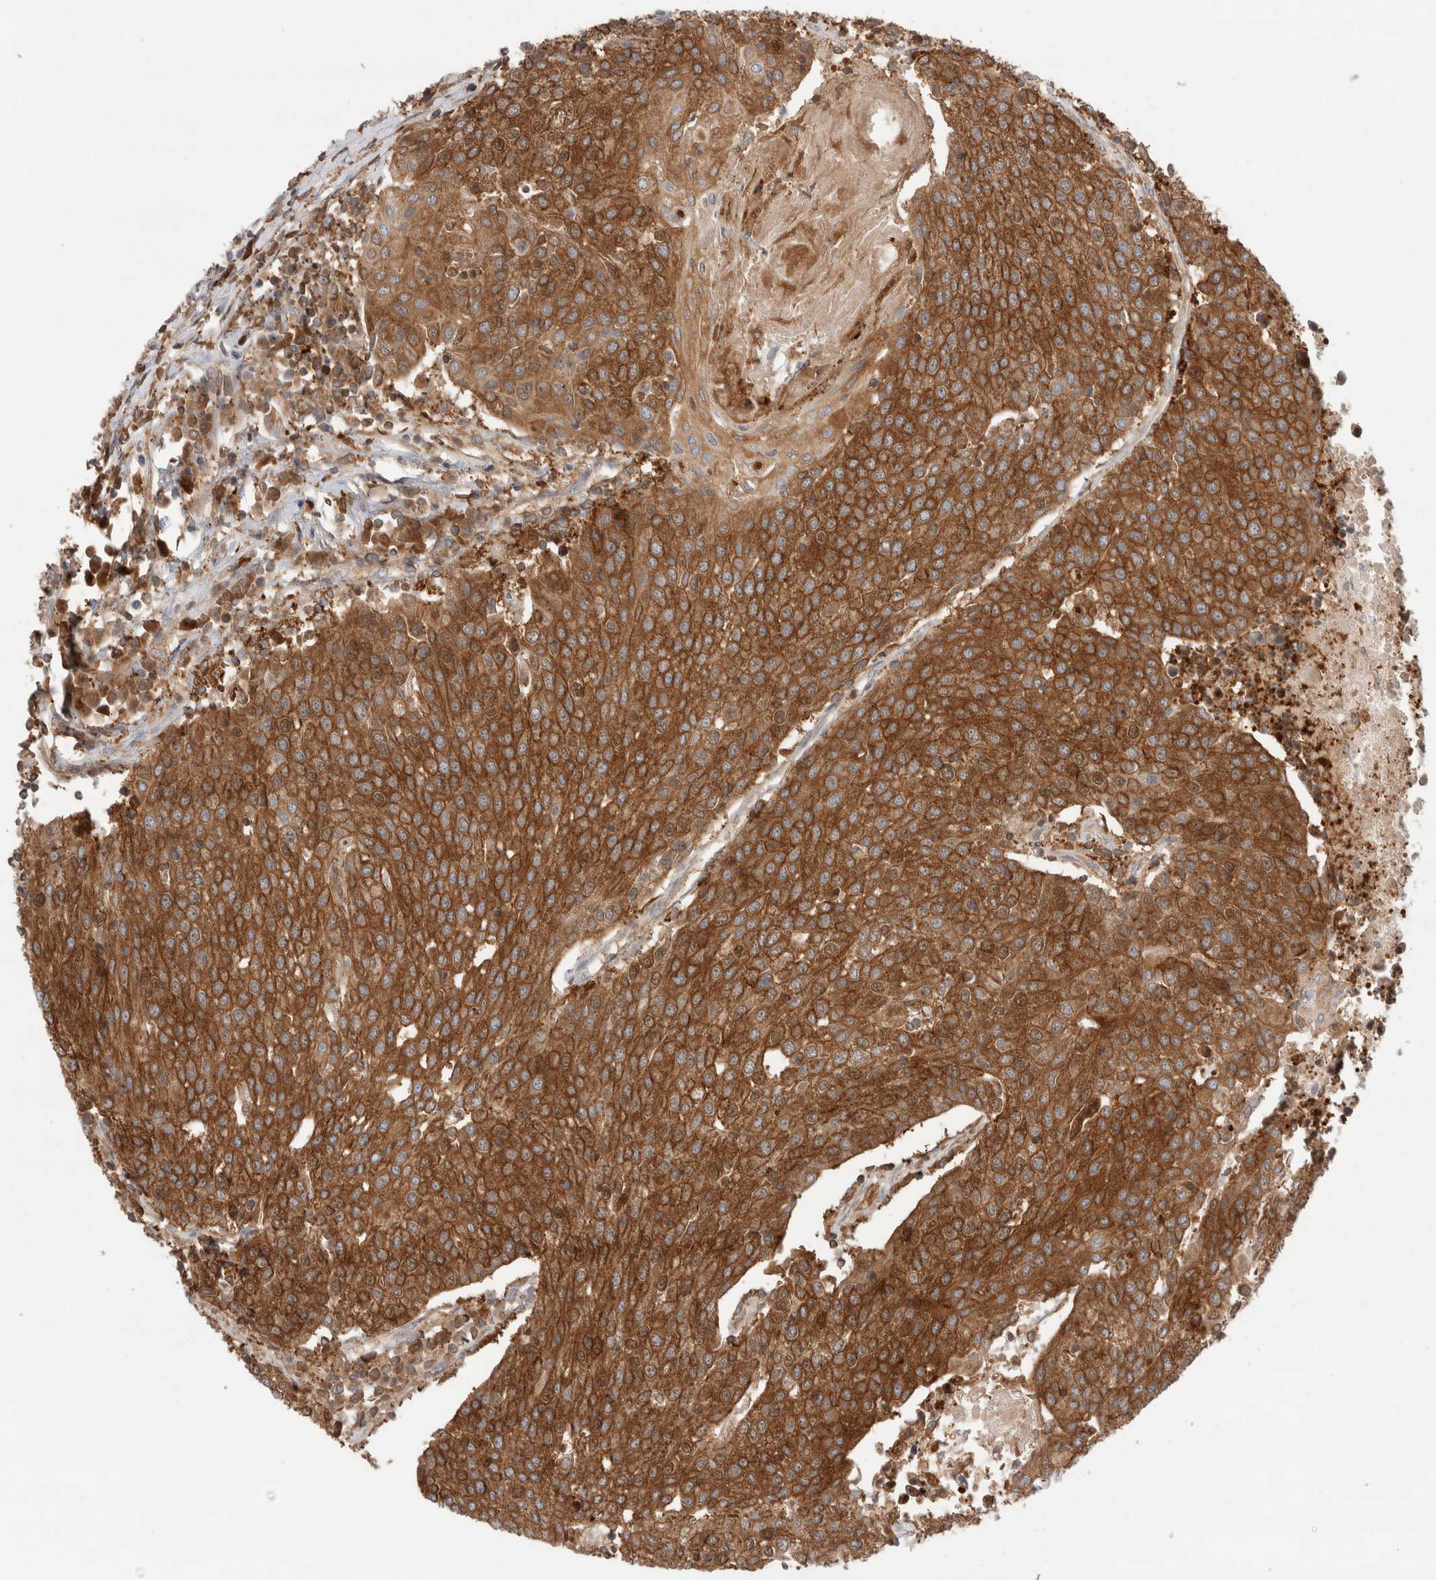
{"staining": {"intensity": "strong", "quantity": ">75%", "location": "cytoplasmic/membranous"}, "tissue": "urothelial cancer", "cell_type": "Tumor cells", "image_type": "cancer", "snomed": [{"axis": "morphology", "description": "Urothelial carcinoma, High grade"}, {"axis": "topography", "description": "Urinary bladder"}], "caption": "The histopathology image displays immunohistochemical staining of urothelial carcinoma (high-grade). There is strong cytoplasmic/membranous expression is present in approximately >75% of tumor cells.", "gene": "KLHL14", "patient": {"sex": "female", "age": 85}}